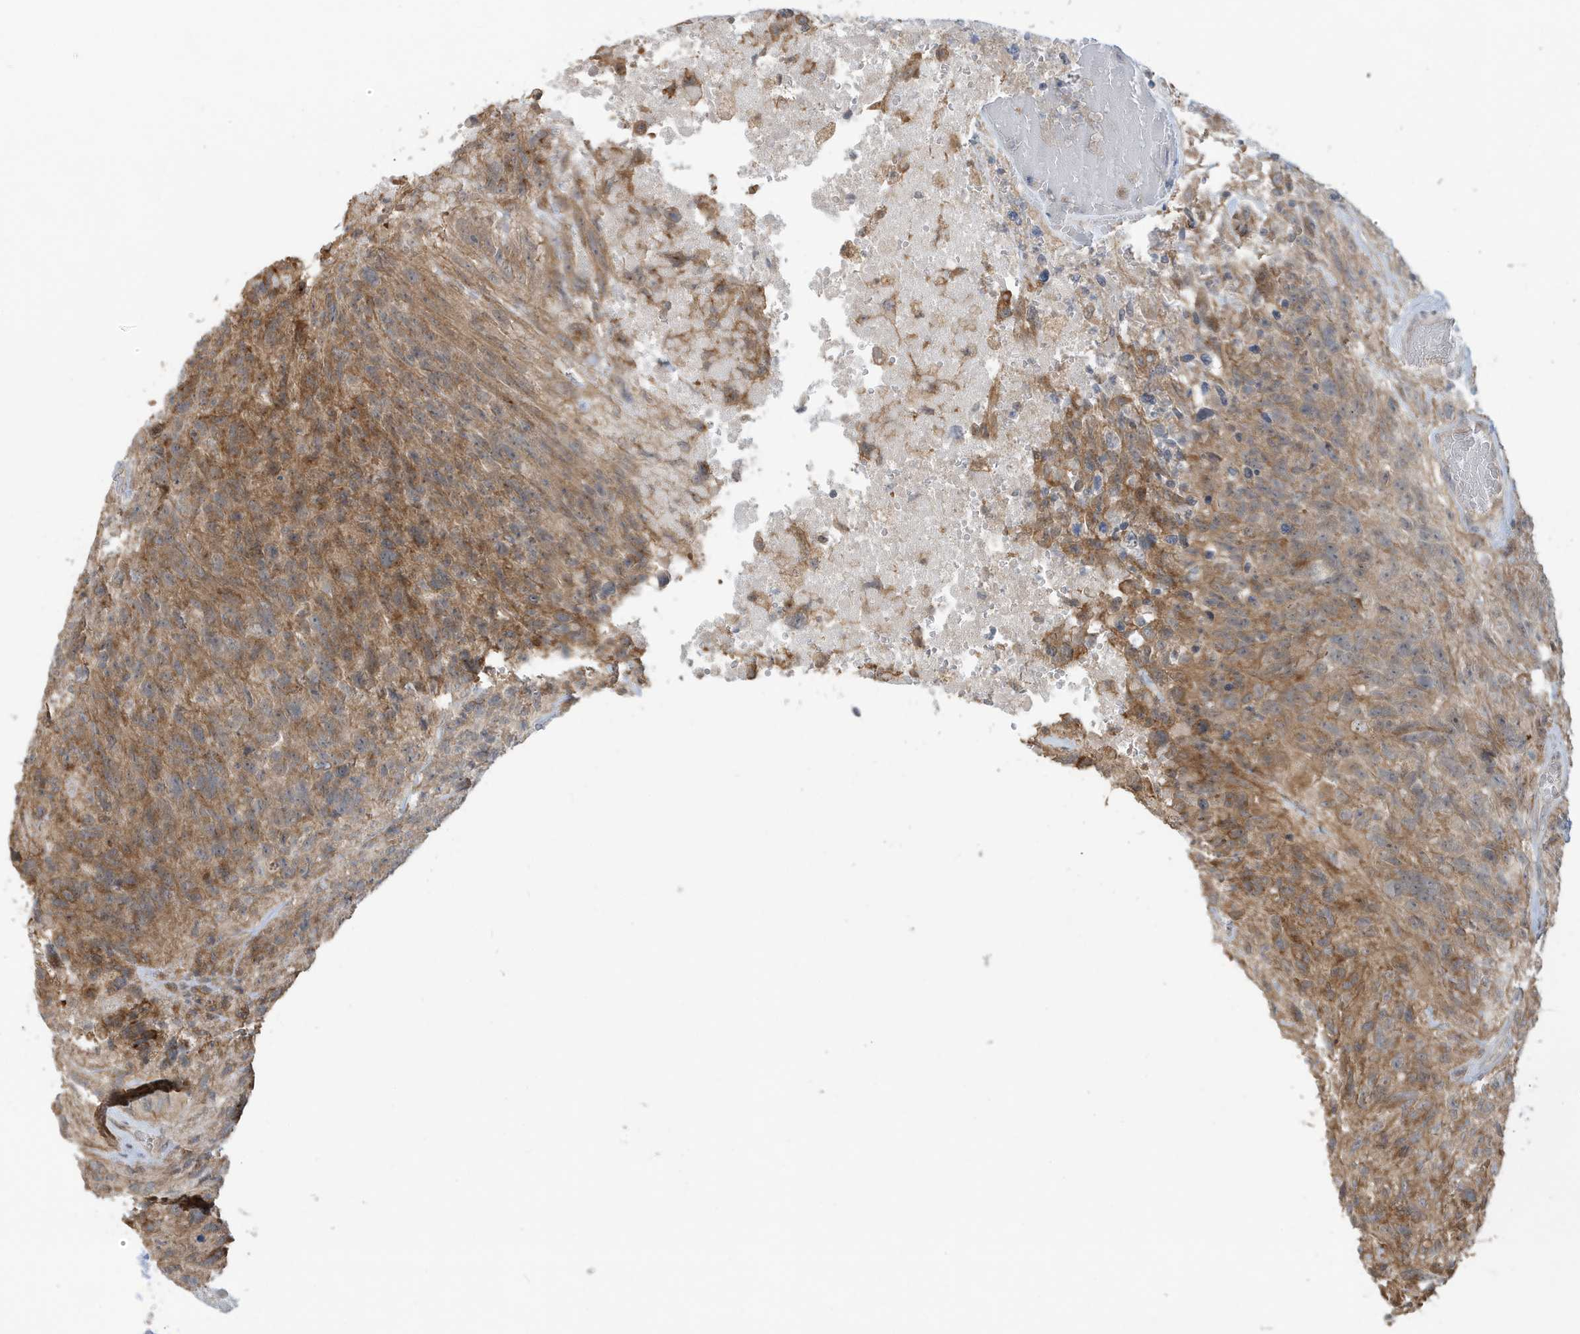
{"staining": {"intensity": "moderate", "quantity": ">75%", "location": "cytoplasmic/membranous"}, "tissue": "glioma", "cell_type": "Tumor cells", "image_type": "cancer", "snomed": [{"axis": "morphology", "description": "Glioma, malignant, High grade"}, {"axis": "topography", "description": "Brain"}], "caption": "Glioma was stained to show a protein in brown. There is medium levels of moderate cytoplasmic/membranous expression in about >75% of tumor cells.", "gene": "PRRT3", "patient": {"sex": "male", "age": 69}}